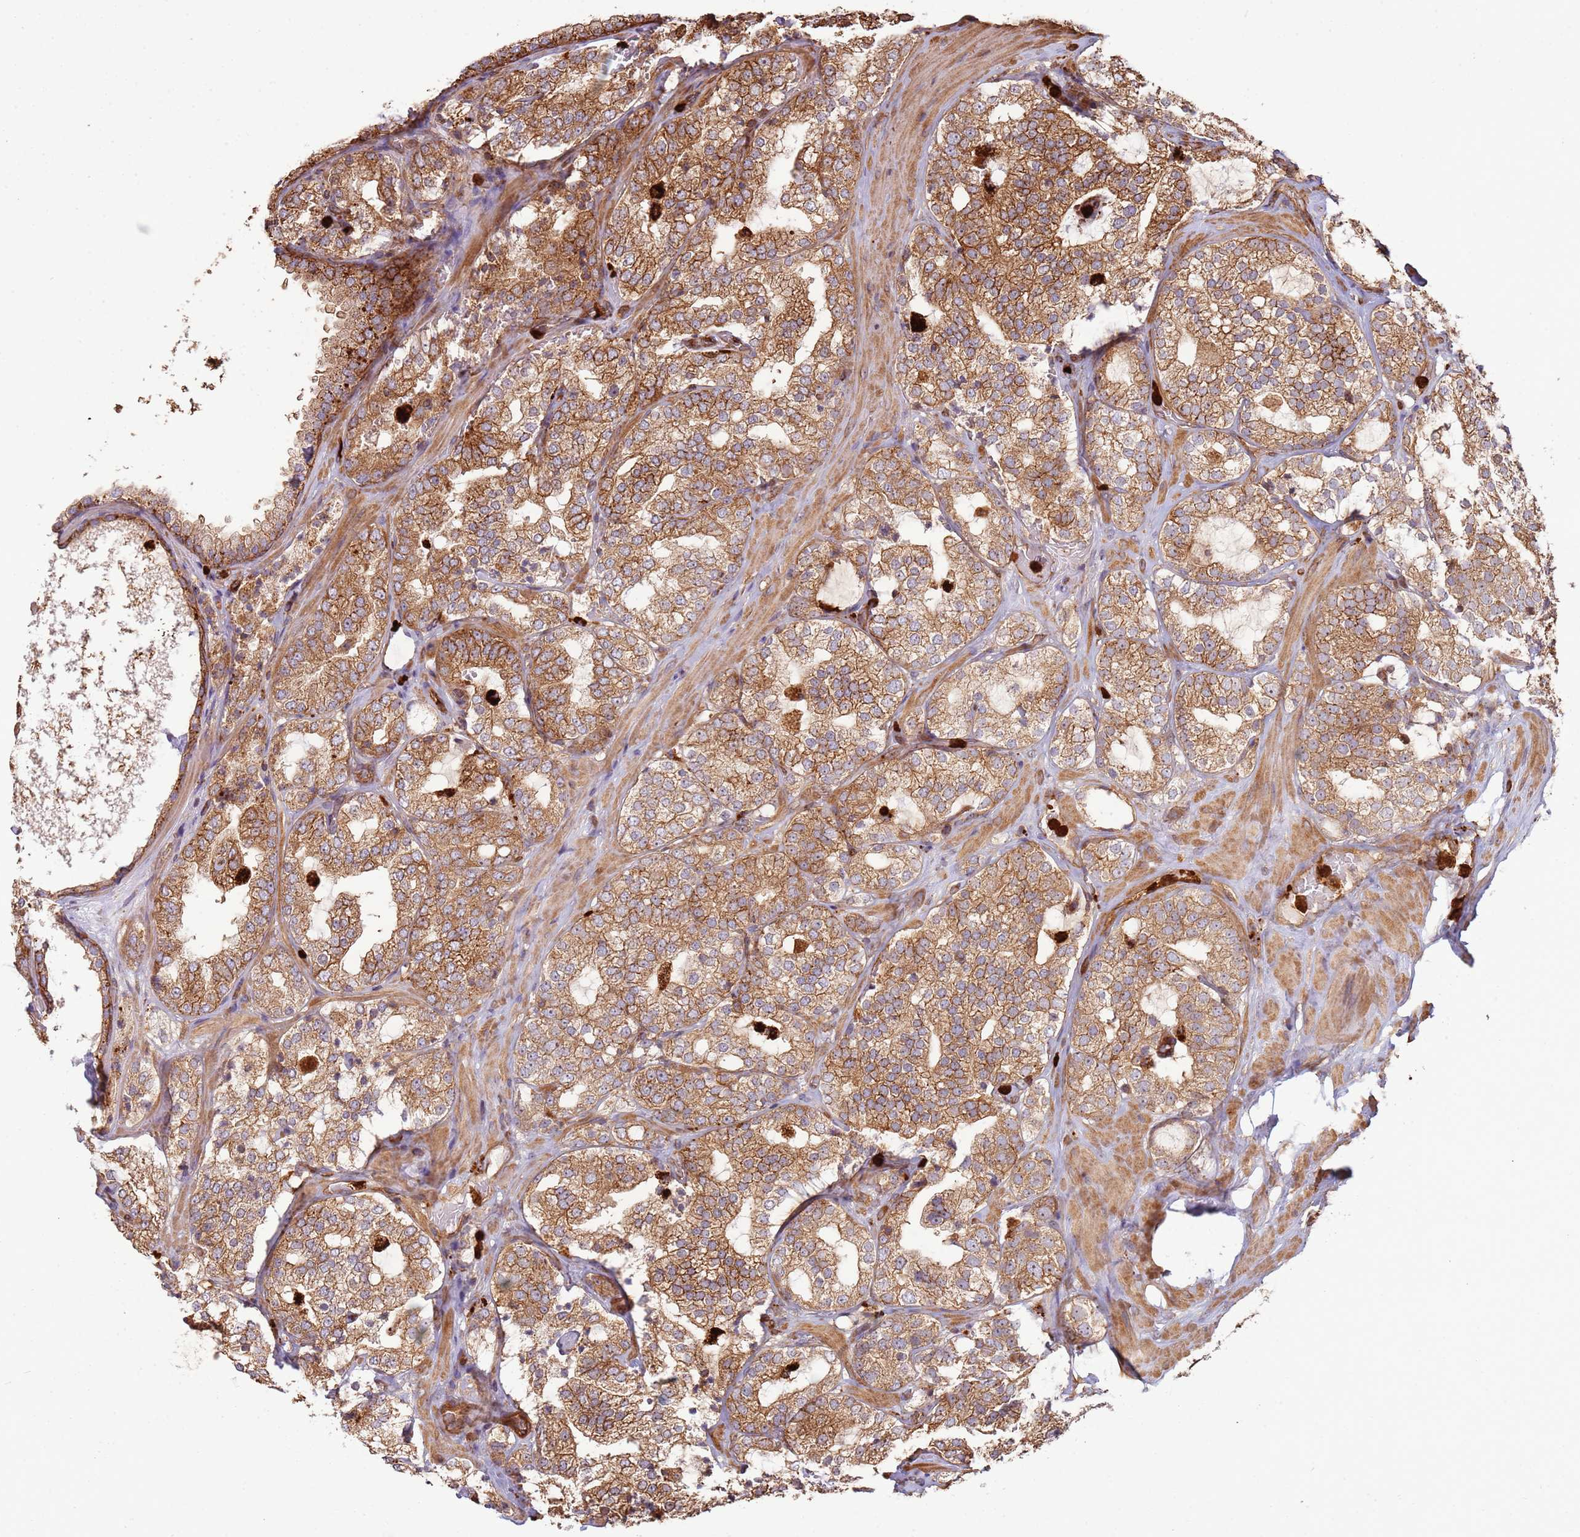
{"staining": {"intensity": "moderate", "quantity": ">75%", "location": "cytoplasmic/membranous"}, "tissue": "prostate cancer", "cell_type": "Tumor cells", "image_type": "cancer", "snomed": [{"axis": "morphology", "description": "Adenocarcinoma, High grade"}, {"axis": "topography", "description": "Prostate"}], "caption": "Tumor cells show medium levels of moderate cytoplasmic/membranous positivity in about >75% of cells in human adenocarcinoma (high-grade) (prostate).", "gene": "NDUFAF4", "patient": {"sex": "male", "age": 64}}